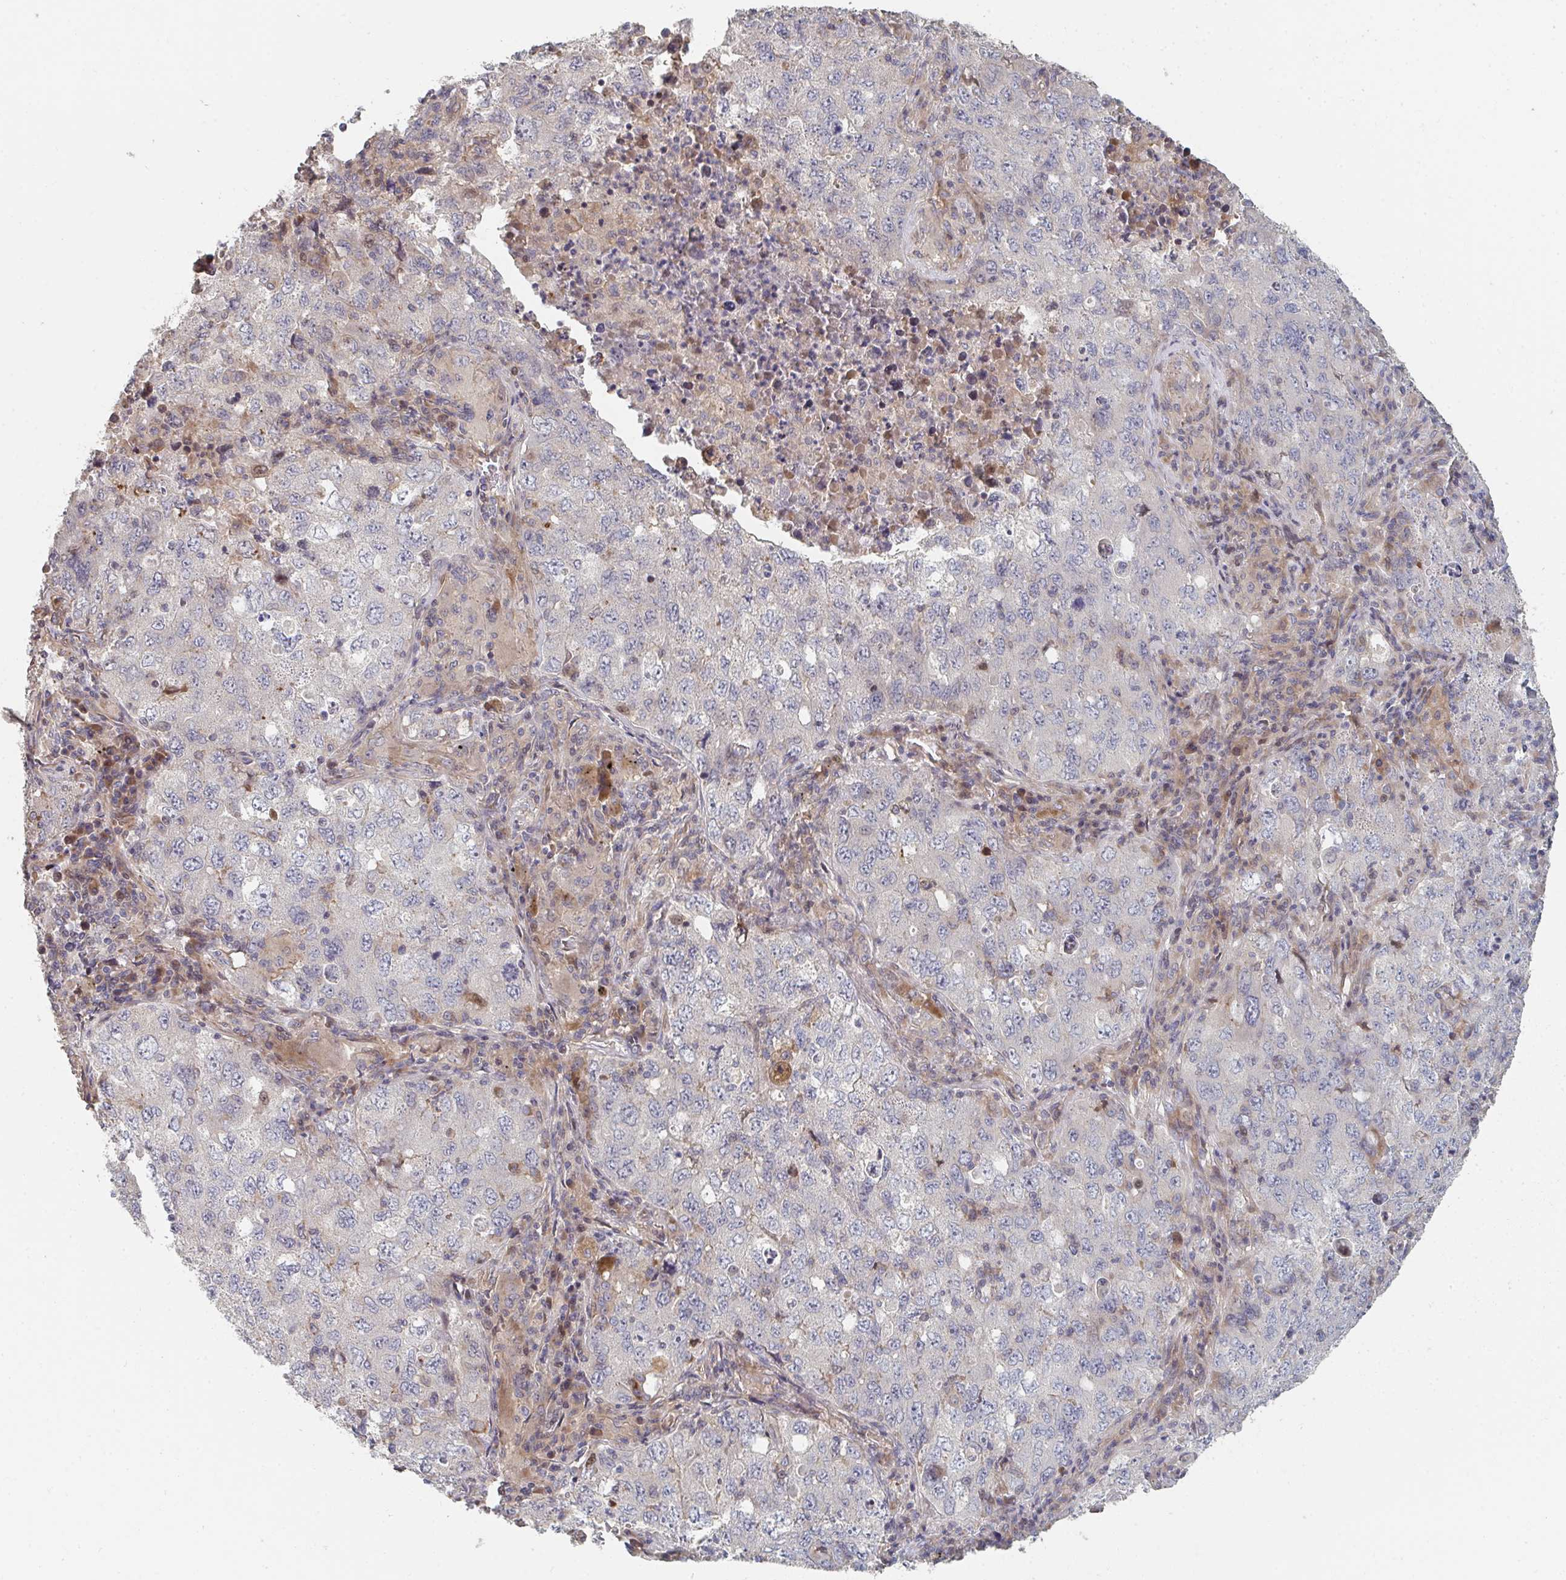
{"staining": {"intensity": "negative", "quantity": "none", "location": "none"}, "tissue": "lung cancer", "cell_type": "Tumor cells", "image_type": "cancer", "snomed": [{"axis": "morphology", "description": "Adenocarcinoma, NOS"}, {"axis": "topography", "description": "Lung"}], "caption": "Human lung cancer stained for a protein using IHC reveals no staining in tumor cells.", "gene": "PTEN", "patient": {"sex": "female", "age": 57}}